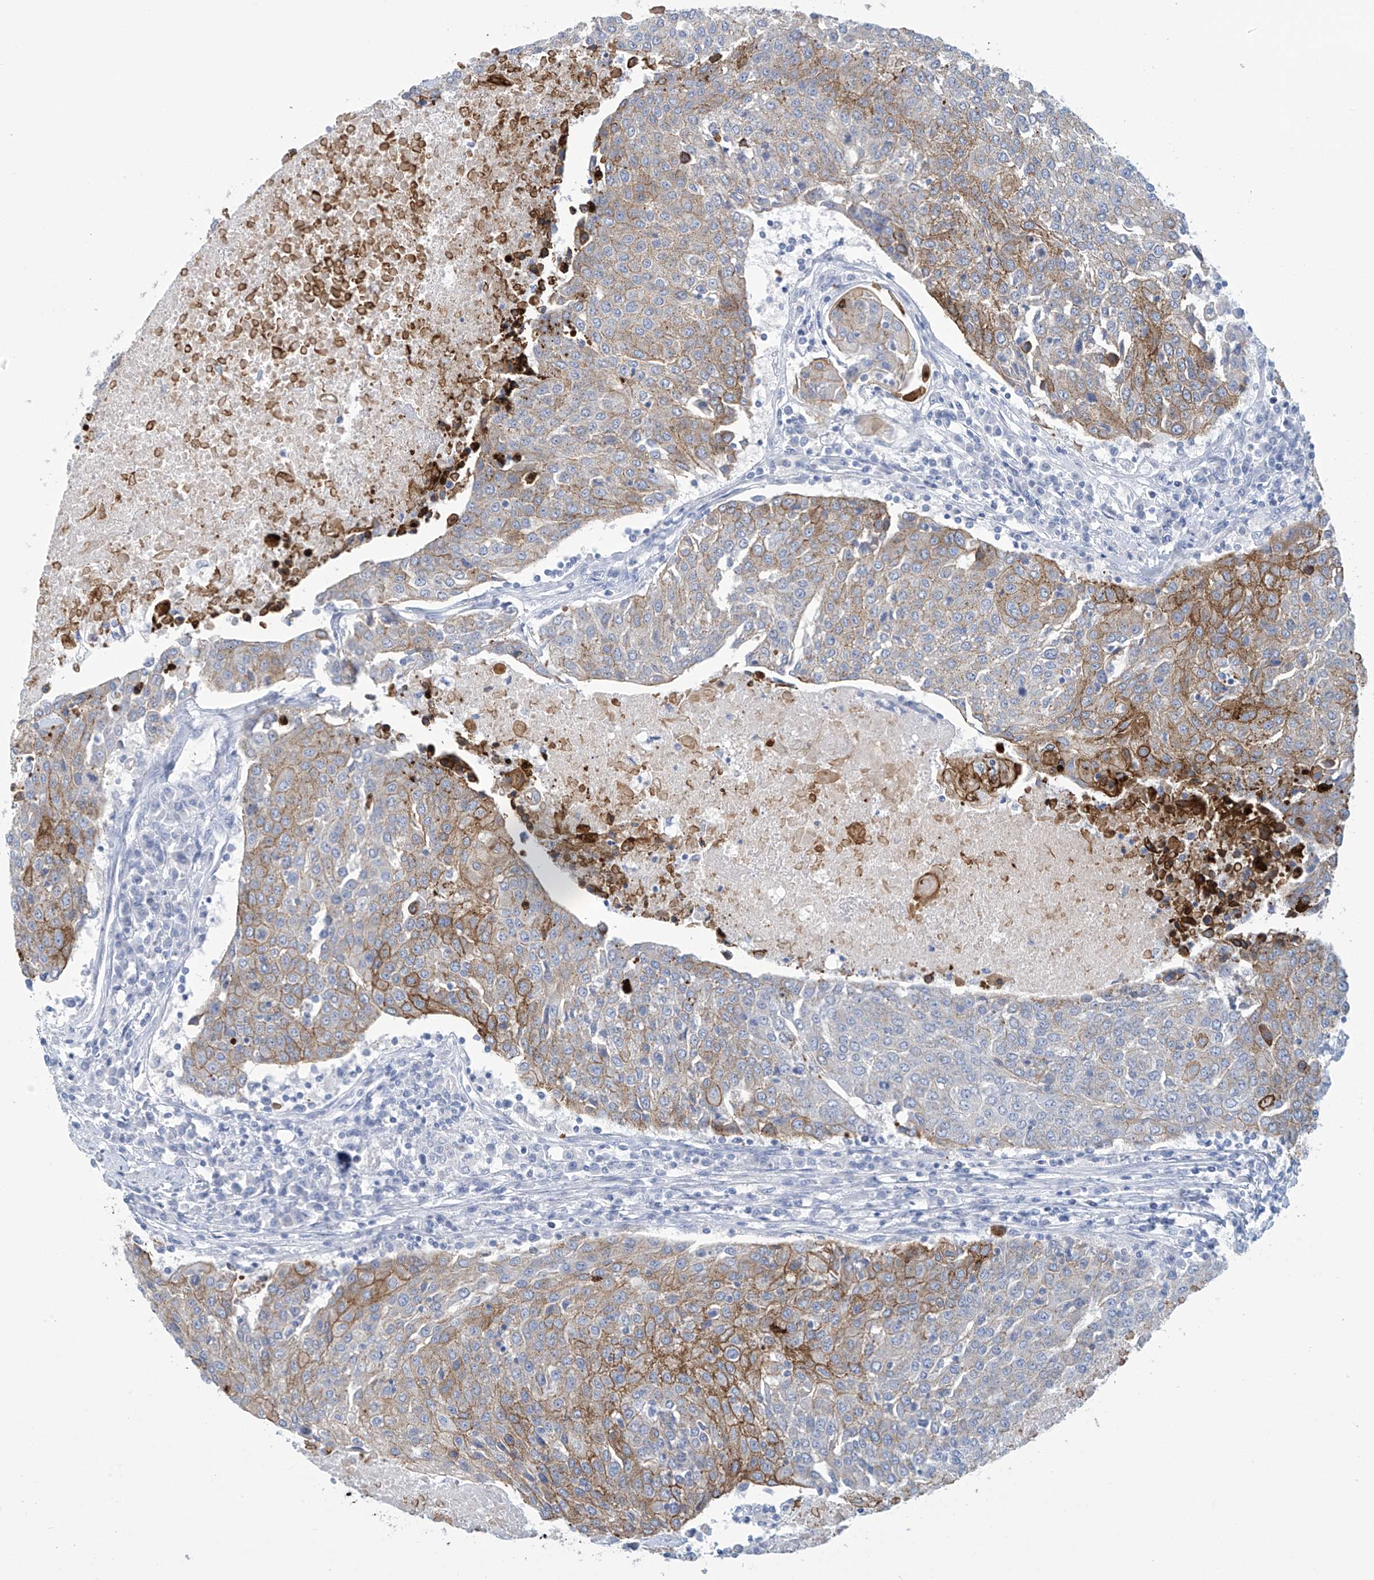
{"staining": {"intensity": "weak", "quantity": "25%-75%", "location": "cytoplasmic/membranous"}, "tissue": "urothelial cancer", "cell_type": "Tumor cells", "image_type": "cancer", "snomed": [{"axis": "morphology", "description": "Urothelial carcinoma, High grade"}, {"axis": "topography", "description": "Urinary bladder"}], "caption": "Brown immunohistochemical staining in human urothelial cancer exhibits weak cytoplasmic/membranous positivity in about 25%-75% of tumor cells. (DAB = brown stain, brightfield microscopy at high magnification).", "gene": "DSP", "patient": {"sex": "female", "age": 85}}